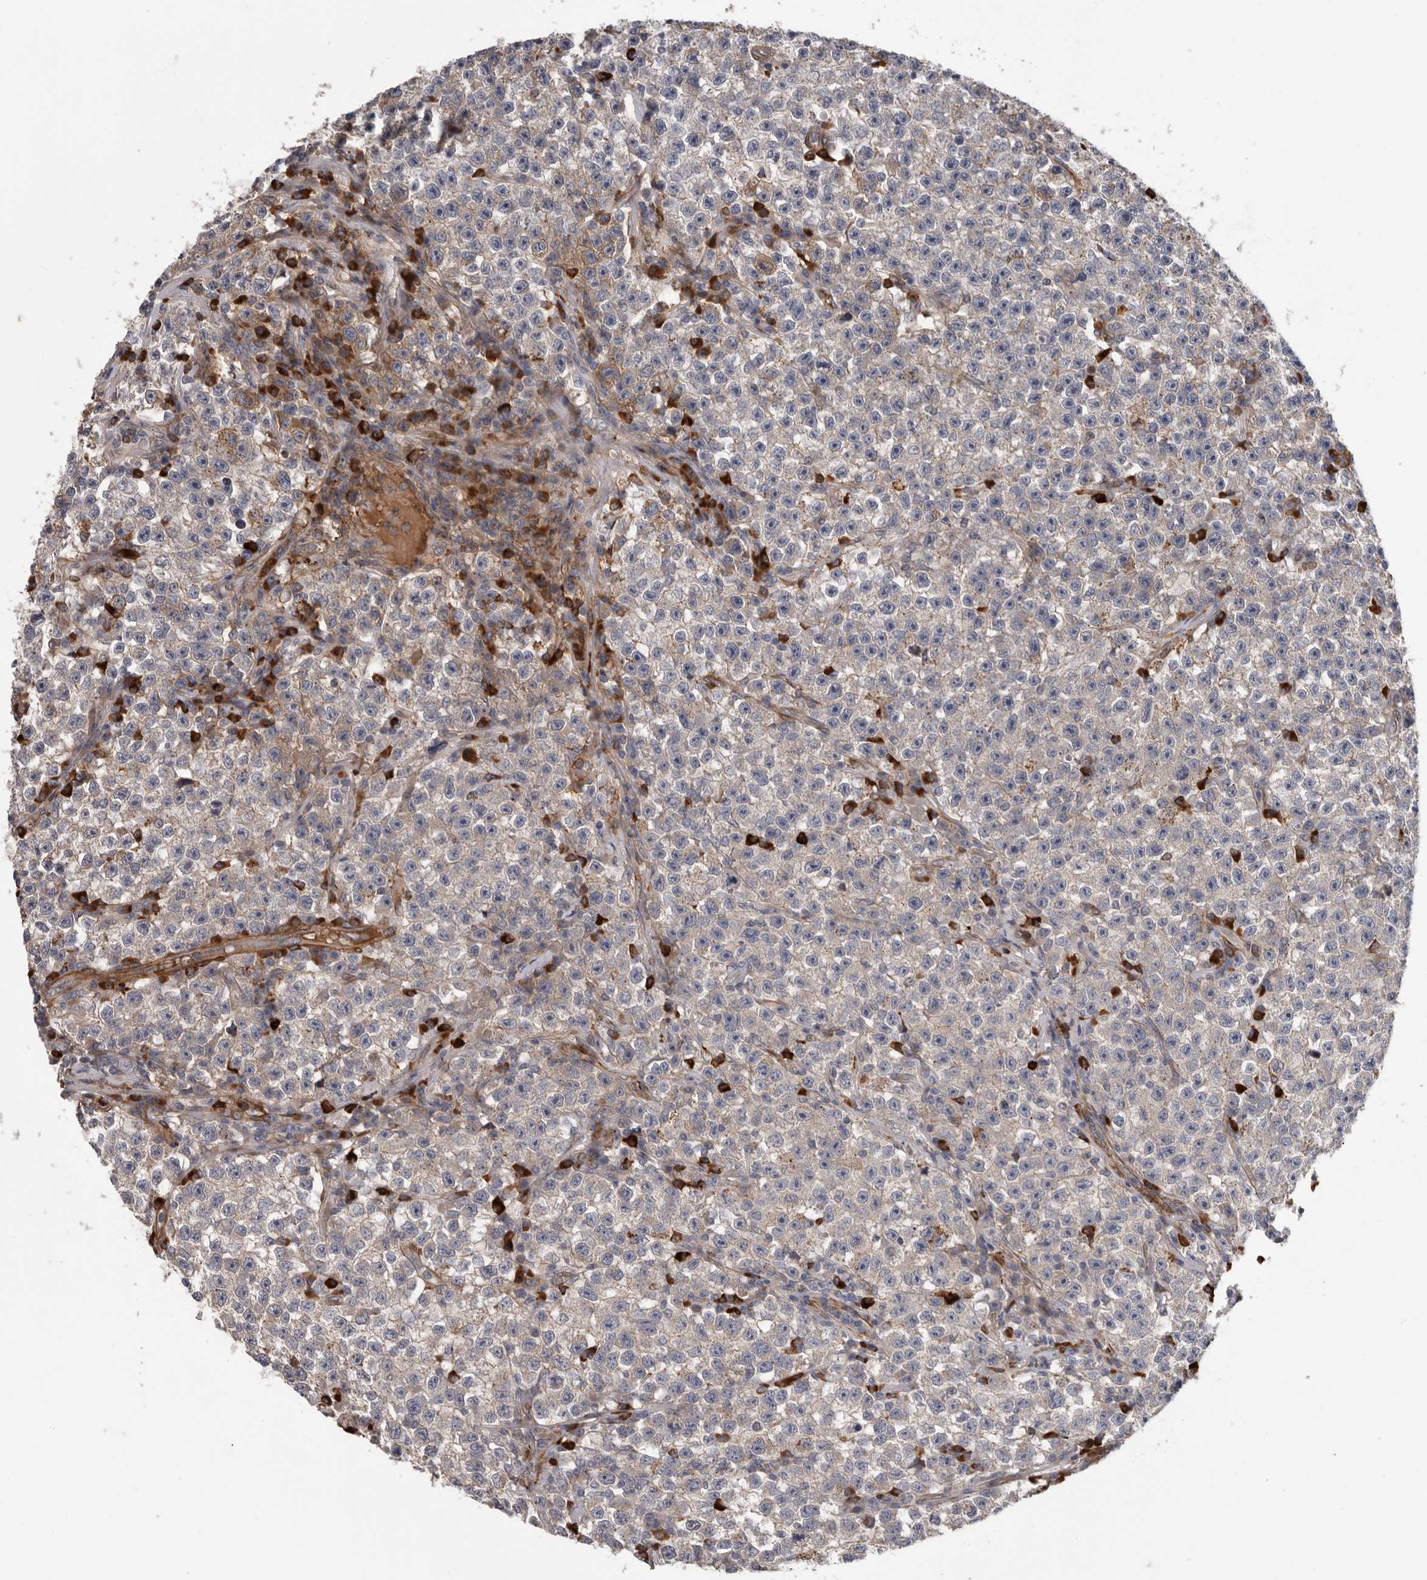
{"staining": {"intensity": "negative", "quantity": "none", "location": "none"}, "tissue": "testis cancer", "cell_type": "Tumor cells", "image_type": "cancer", "snomed": [{"axis": "morphology", "description": "Seminoma, NOS"}, {"axis": "topography", "description": "Testis"}], "caption": "The micrograph reveals no significant positivity in tumor cells of testis cancer (seminoma).", "gene": "ATXN3L", "patient": {"sex": "male", "age": 22}}